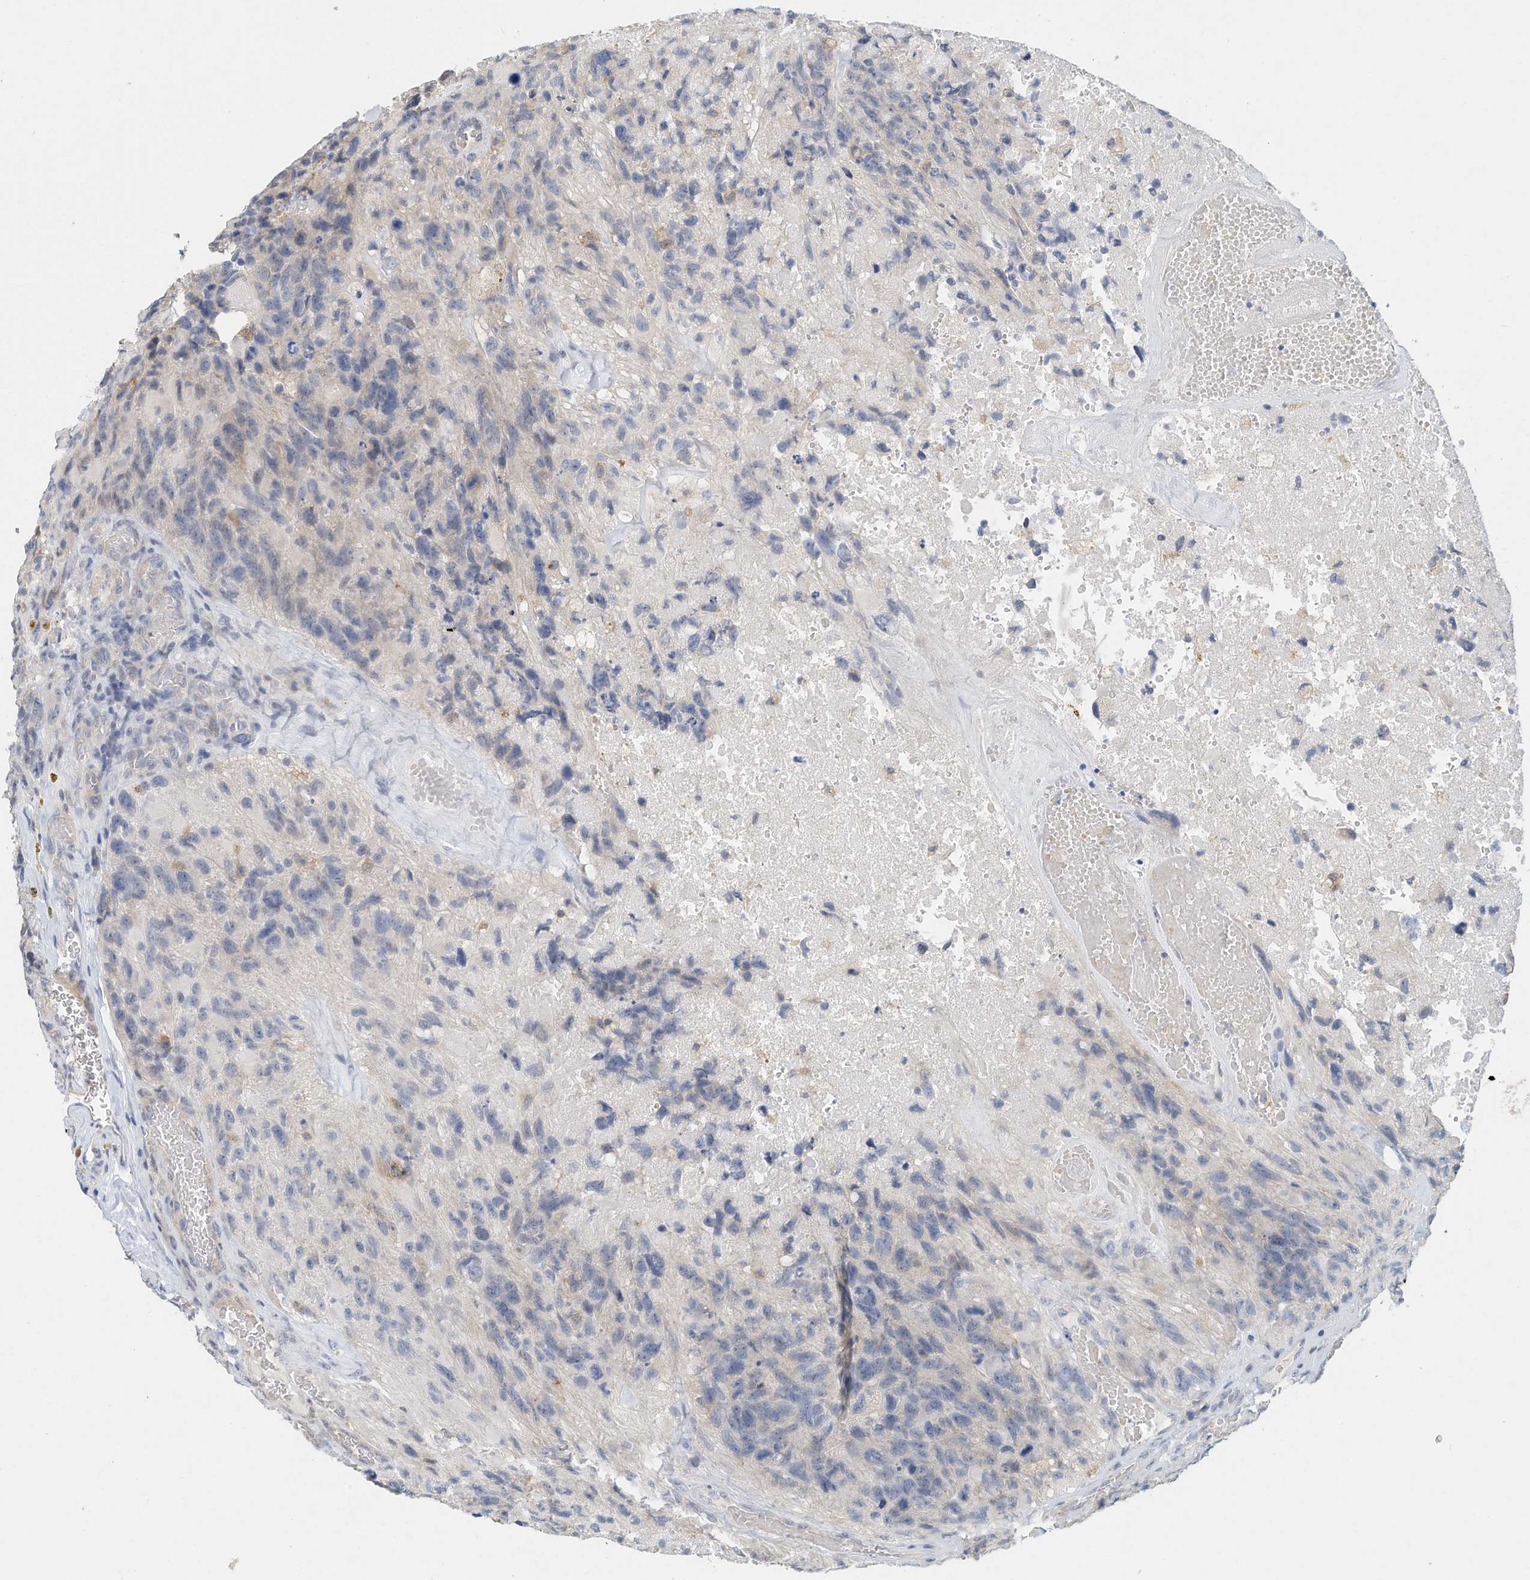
{"staining": {"intensity": "negative", "quantity": "none", "location": "none"}, "tissue": "glioma", "cell_type": "Tumor cells", "image_type": "cancer", "snomed": [{"axis": "morphology", "description": "Glioma, malignant, High grade"}, {"axis": "topography", "description": "Brain"}], "caption": "Immunohistochemistry (IHC) photomicrograph of malignant glioma (high-grade) stained for a protein (brown), which exhibits no expression in tumor cells. (IHC, brightfield microscopy, high magnification).", "gene": "MICAL1", "patient": {"sex": "male", "age": 69}}